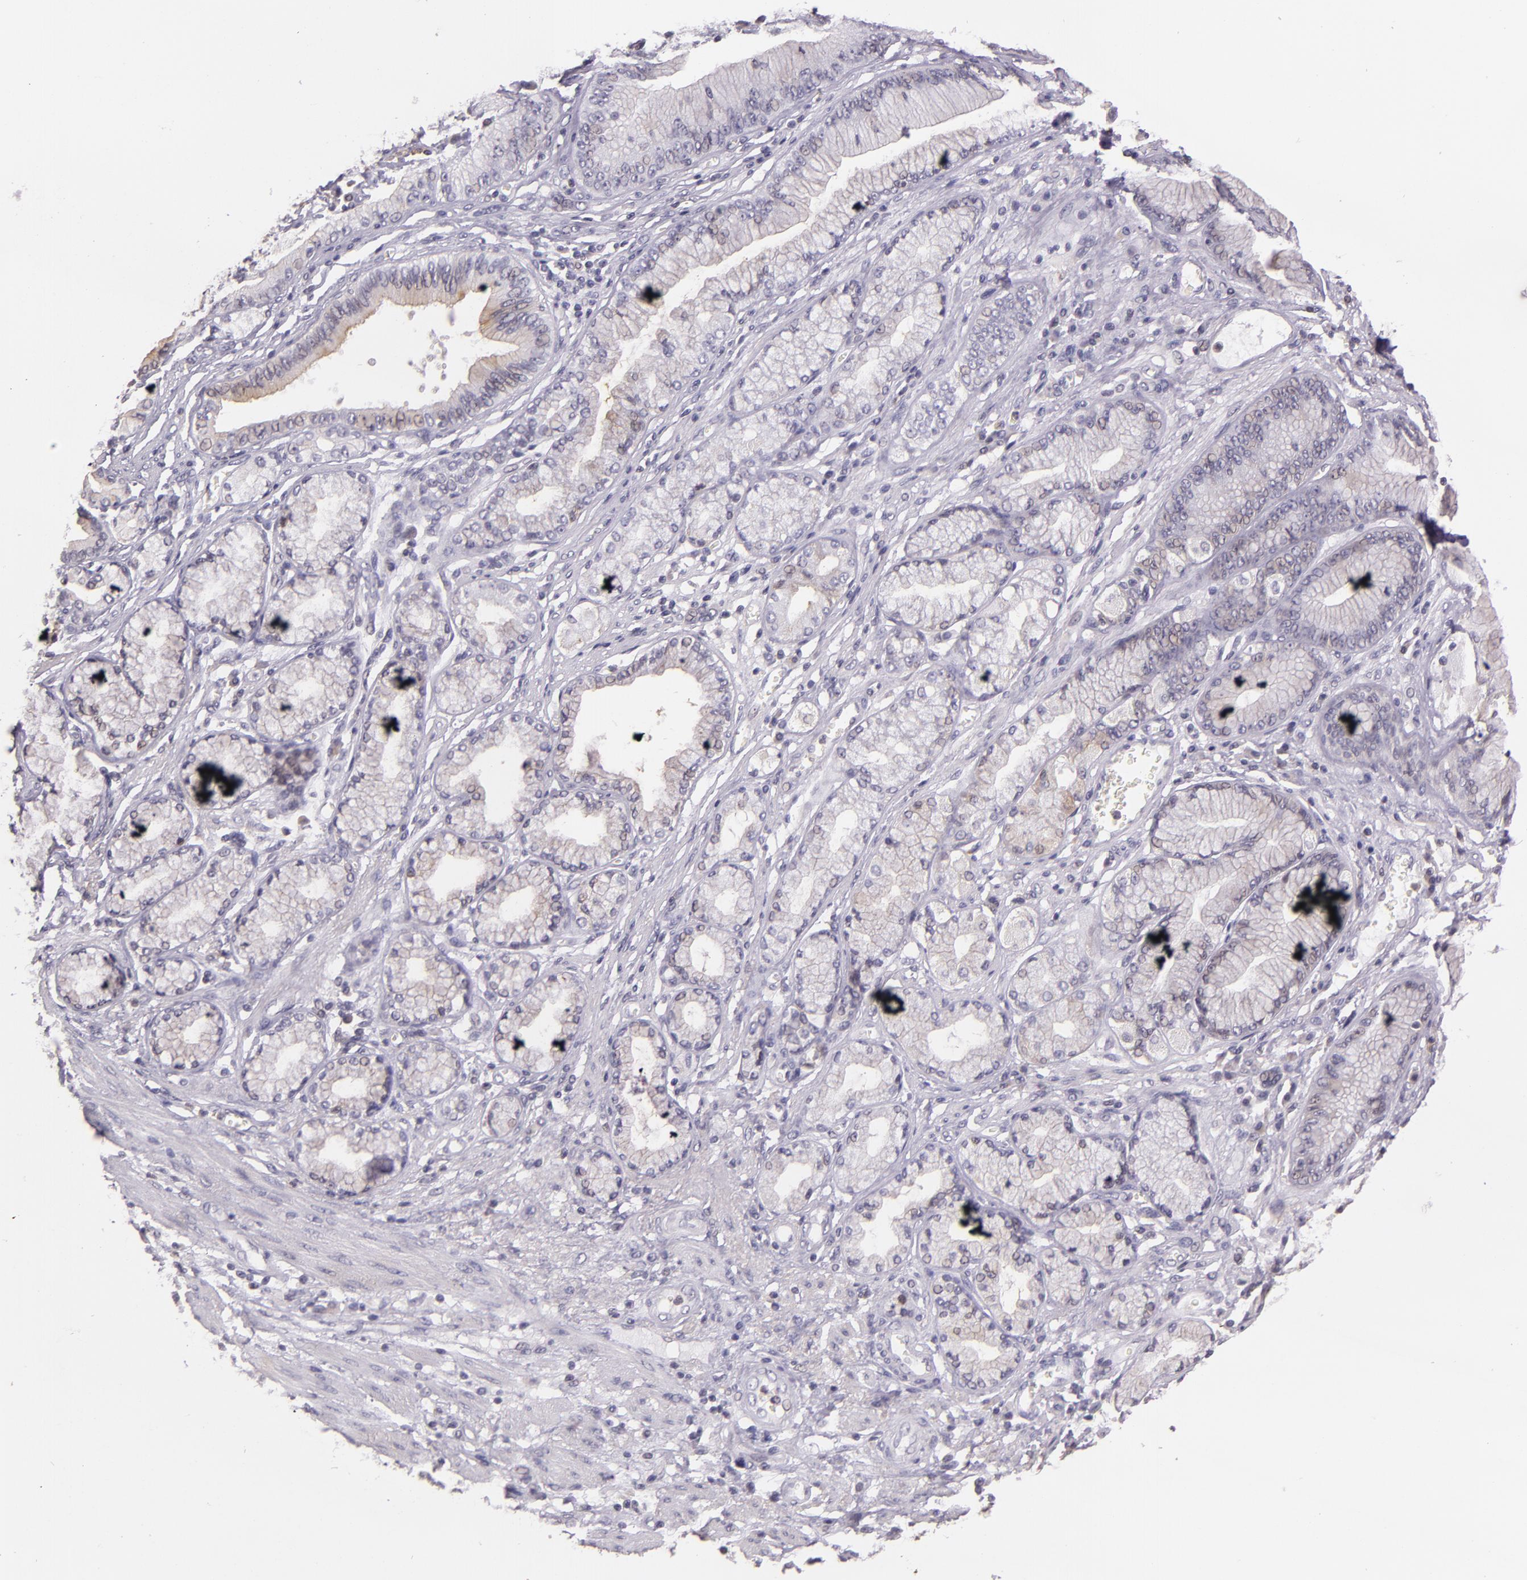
{"staining": {"intensity": "negative", "quantity": "none", "location": "none"}, "tissue": "stomach cancer", "cell_type": "Tumor cells", "image_type": "cancer", "snomed": [{"axis": "morphology", "description": "Adenocarcinoma, NOS"}, {"axis": "topography", "description": "Pancreas"}, {"axis": "topography", "description": "Stomach, upper"}], "caption": "Adenocarcinoma (stomach) stained for a protein using immunohistochemistry (IHC) displays no positivity tumor cells.", "gene": "ARMH4", "patient": {"sex": "male", "age": 77}}